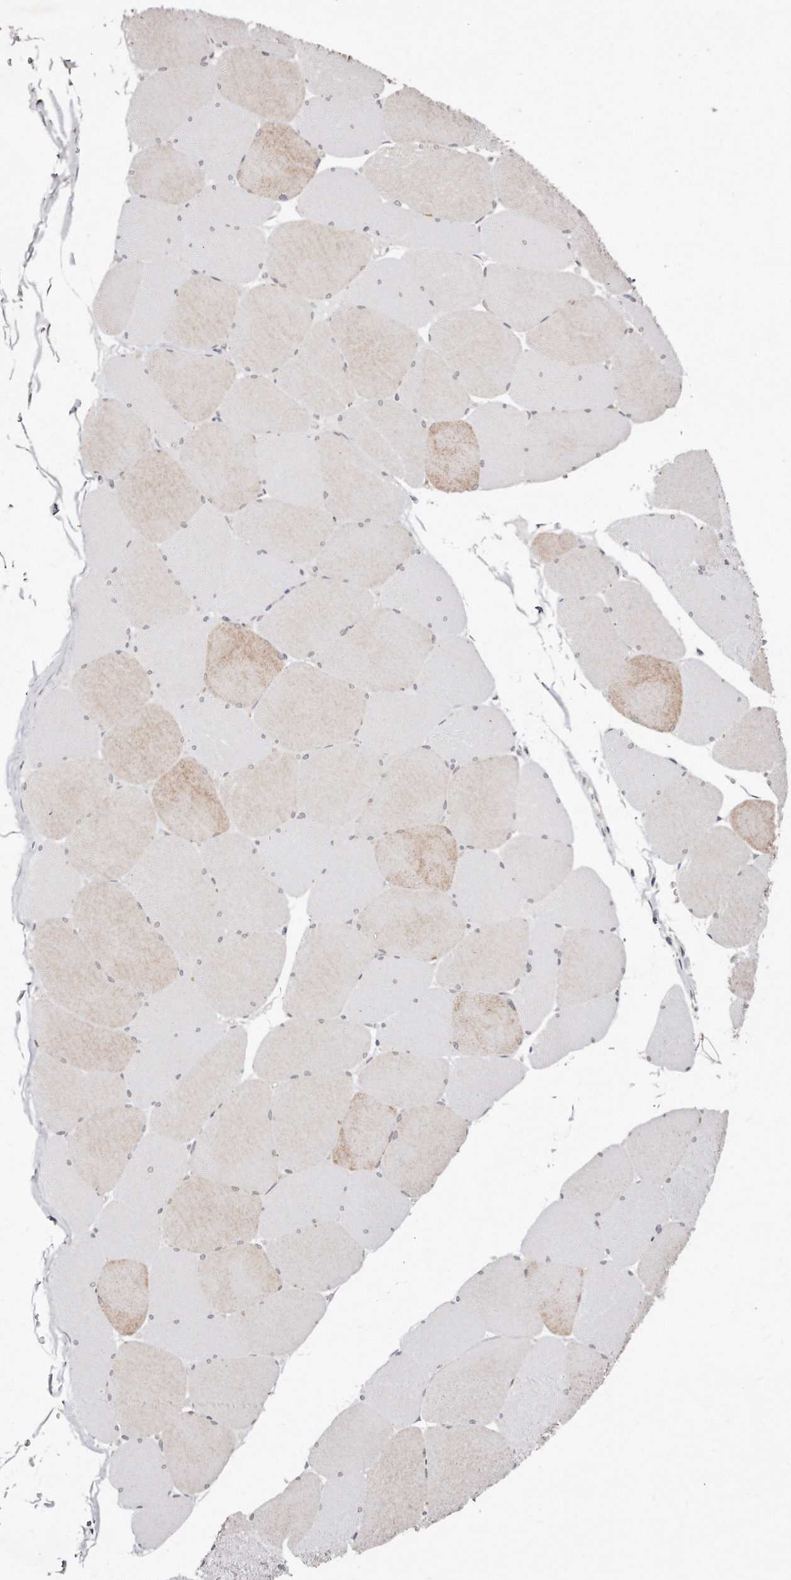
{"staining": {"intensity": "moderate", "quantity": "25%-75%", "location": "cytoplasmic/membranous"}, "tissue": "skeletal muscle", "cell_type": "Myocytes", "image_type": "normal", "snomed": [{"axis": "morphology", "description": "Normal tissue, NOS"}, {"axis": "topography", "description": "Skeletal muscle"}, {"axis": "topography", "description": "Head-Neck"}], "caption": "This histopathology image reveals IHC staining of unremarkable skeletal muscle, with medium moderate cytoplasmic/membranous positivity in about 25%-75% of myocytes.", "gene": "CASZ1", "patient": {"sex": "male", "age": 66}}